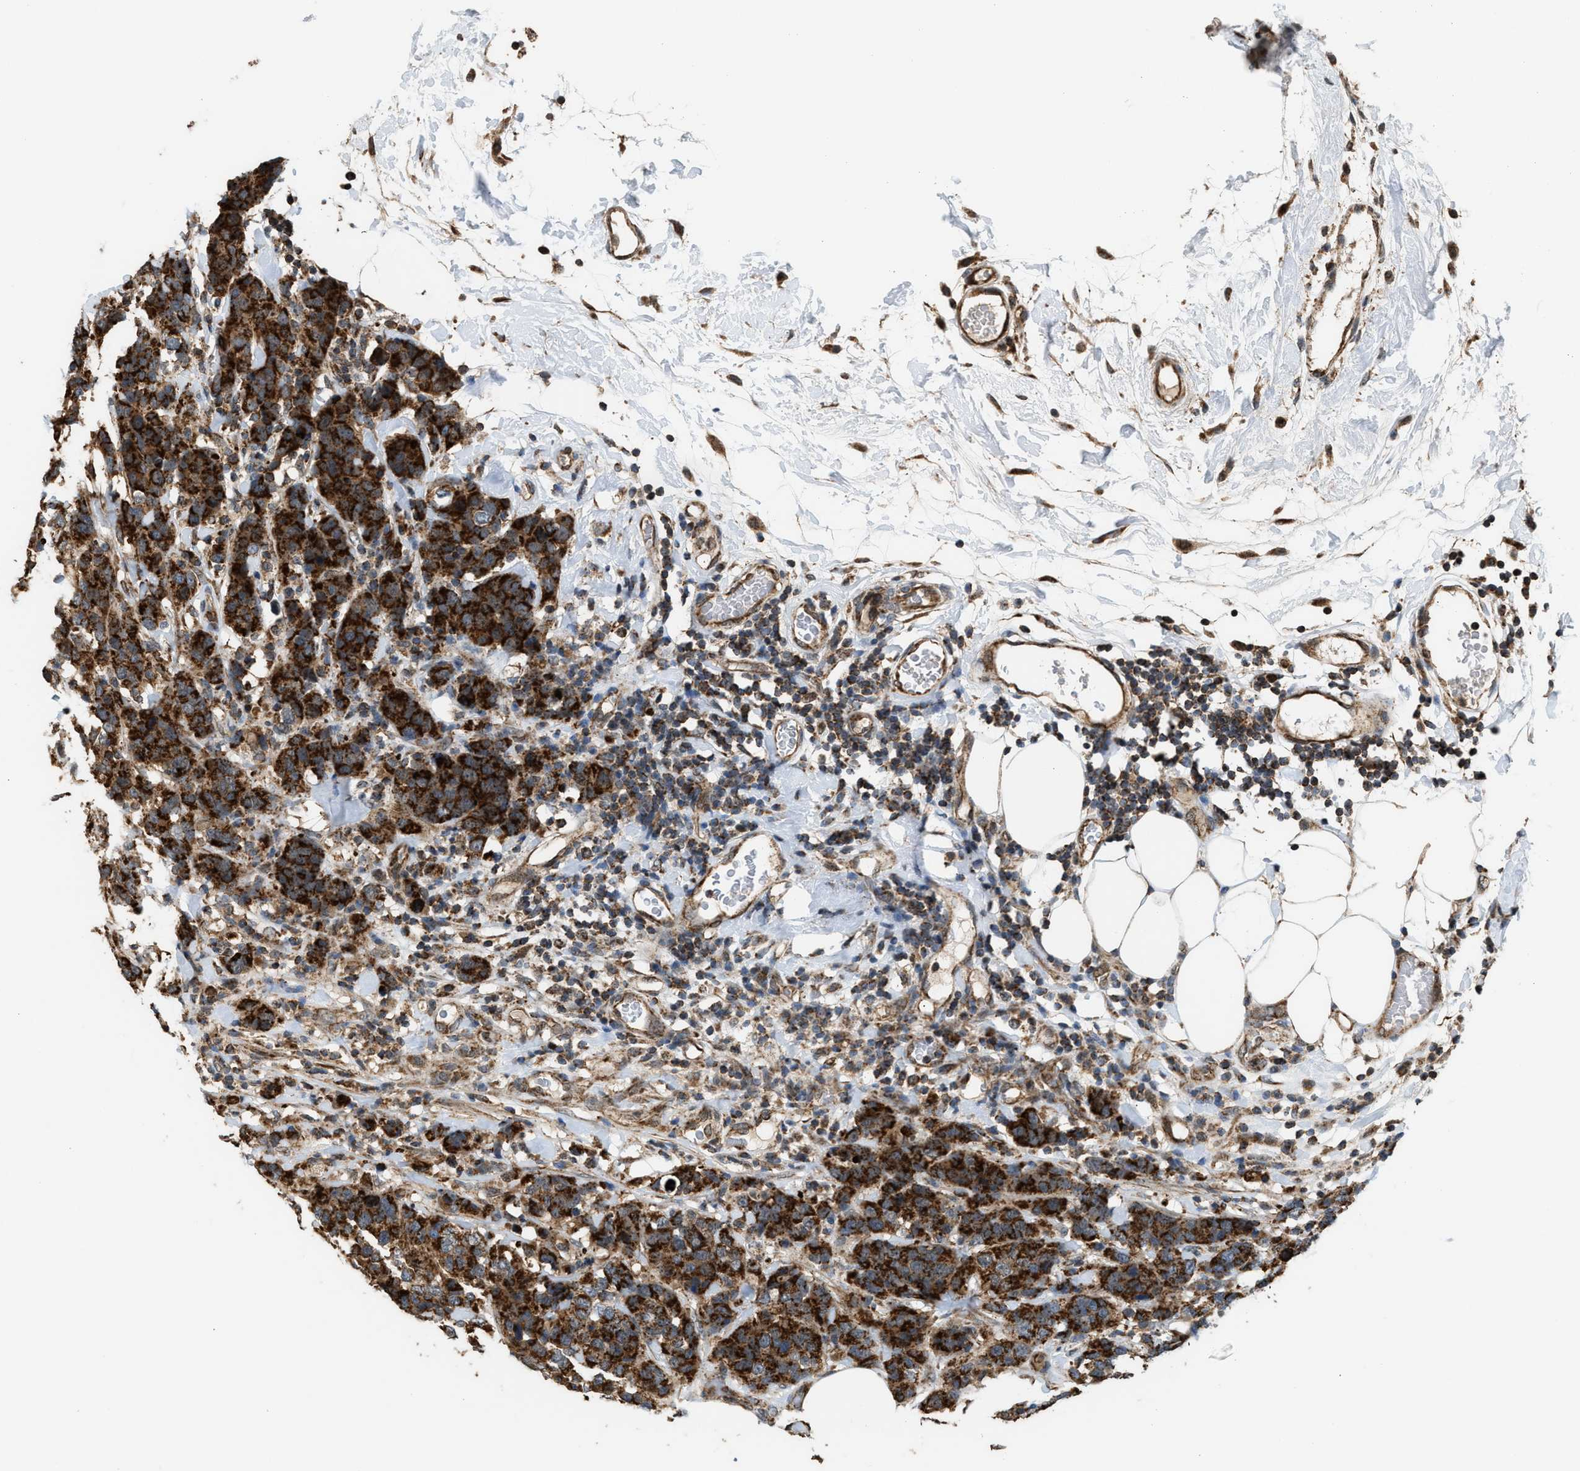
{"staining": {"intensity": "strong", "quantity": ">75%", "location": "cytoplasmic/membranous"}, "tissue": "breast cancer", "cell_type": "Tumor cells", "image_type": "cancer", "snomed": [{"axis": "morphology", "description": "Lobular carcinoma"}, {"axis": "topography", "description": "Breast"}], "caption": "A photomicrograph of human lobular carcinoma (breast) stained for a protein reveals strong cytoplasmic/membranous brown staining in tumor cells. (Stains: DAB (3,3'-diaminobenzidine) in brown, nuclei in blue, Microscopy: brightfield microscopy at high magnification).", "gene": "SGSM2", "patient": {"sex": "female", "age": 59}}